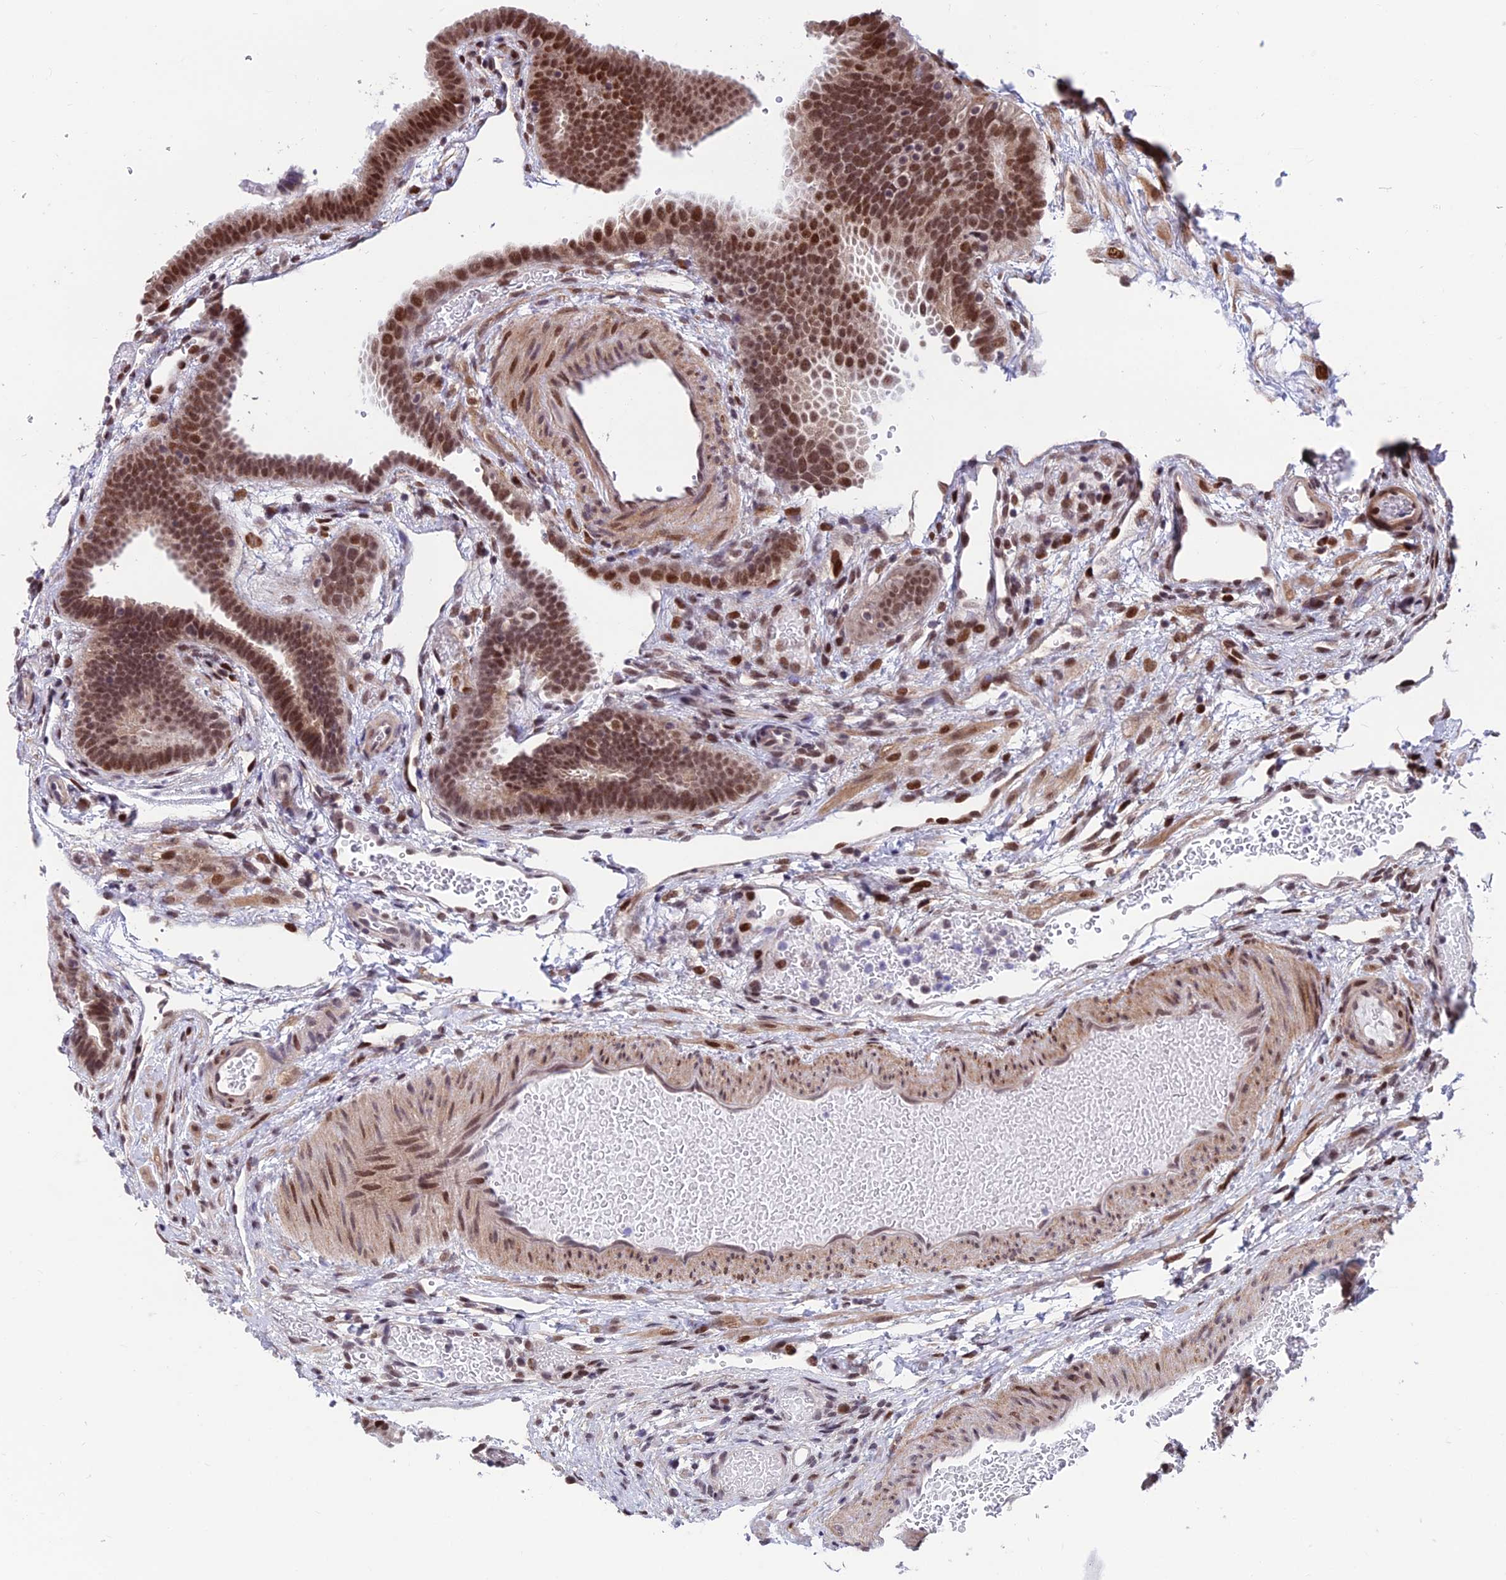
{"staining": {"intensity": "moderate", "quantity": "25%-75%", "location": "cytoplasmic/membranous,nuclear"}, "tissue": "fallopian tube", "cell_type": "Glandular cells", "image_type": "normal", "snomed": [{"axis": "morphology", "description": "Normal tissue, NOS"}, {"axis": "topography", "description": "Fallopian tube"}], "caption": "IHC image of unremarkable human fallopian tube stained for a protein (brown), which displays medium levels of moderate cytoplasmic/membranous,nuclear expression in about 25%-75% of glandular cells.", "gene": "KIAA1191", "patient": {"sex": "female", "age": 37}}